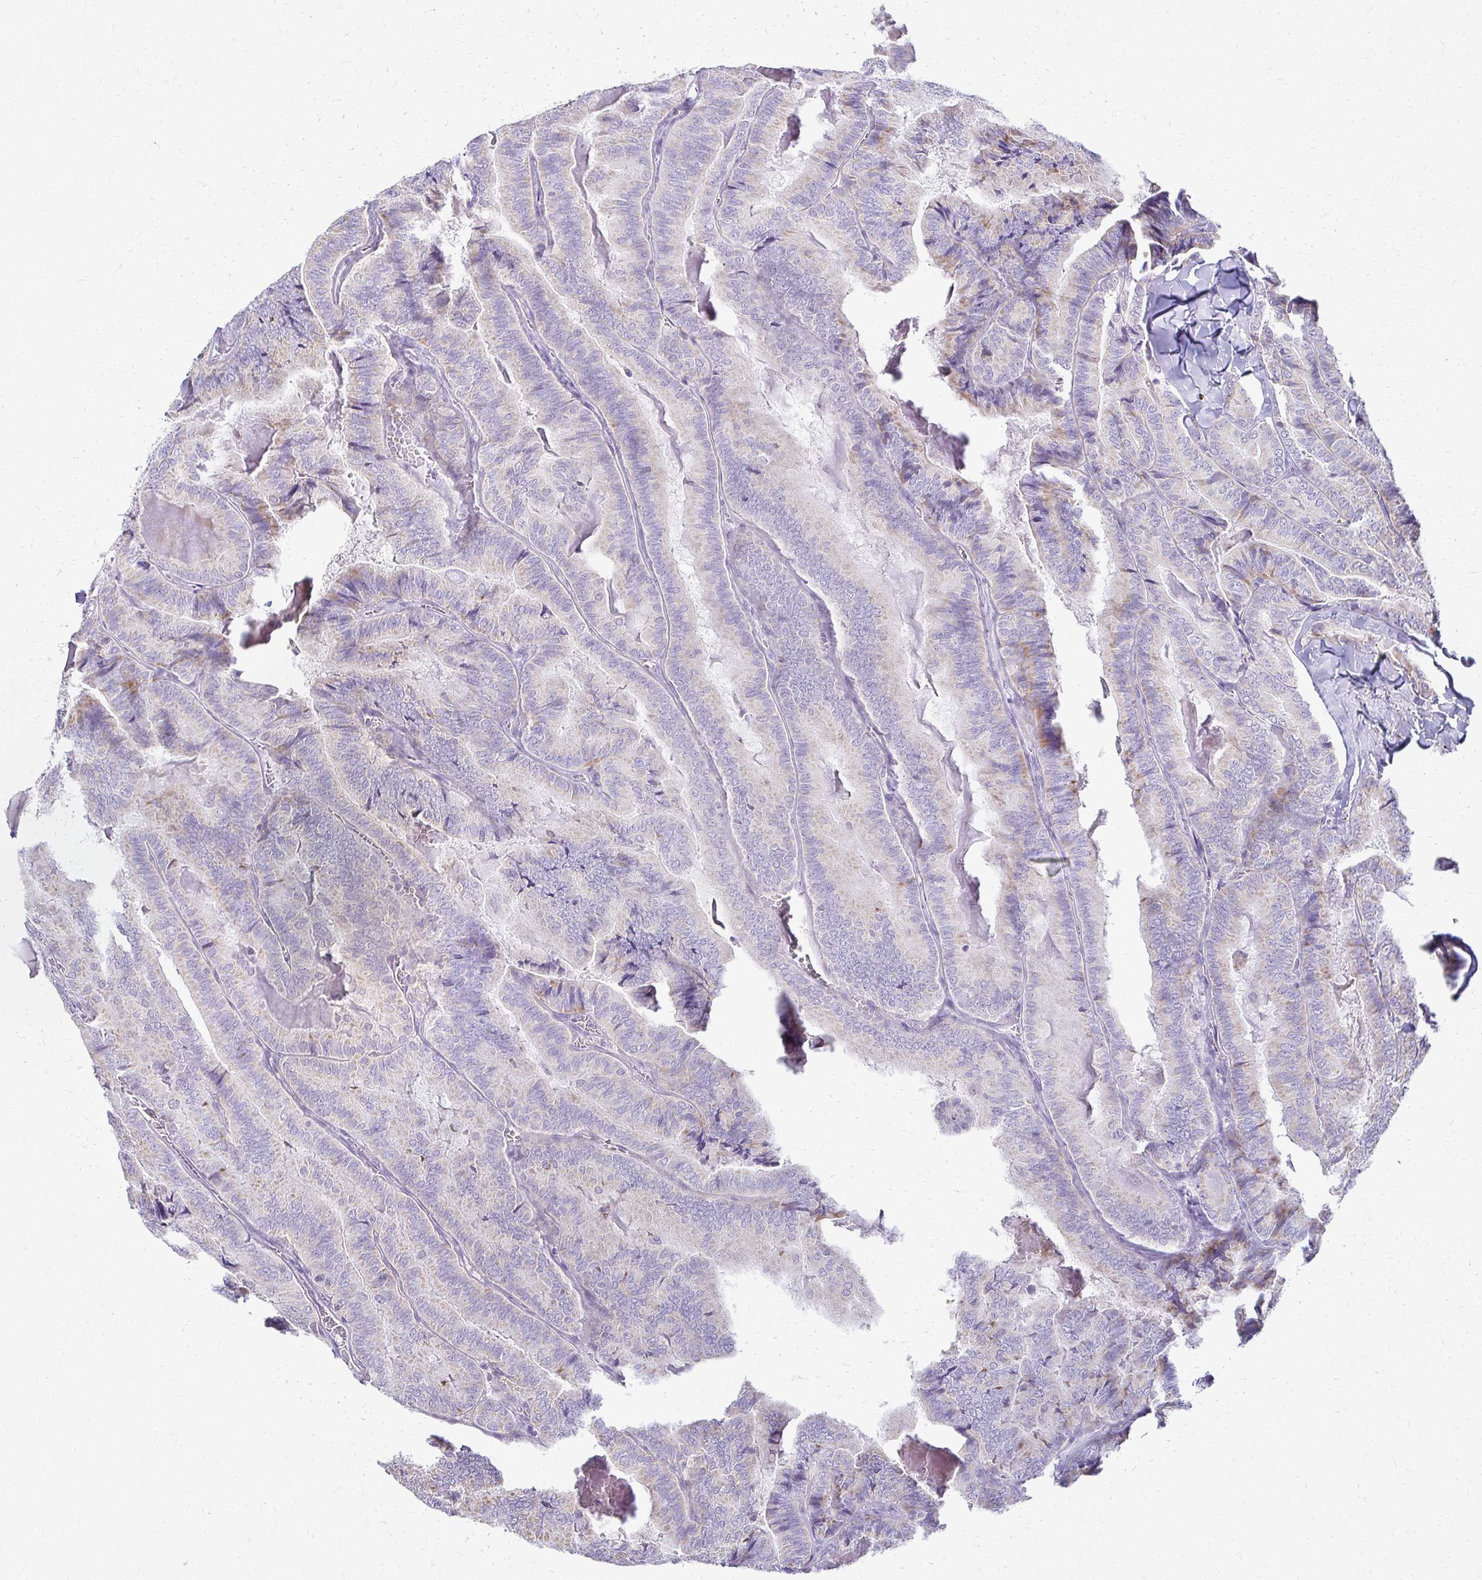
{"staining": {"intensity": "negative", "quantity": "none", "location": "none"}, "tissue": "thyroid cancer", "cell_type": "Tumor cells", "image_type": "cancer", "snomed": [{"axis": "morphology", "description": "Papillary adenocarcinoma, NOS"}, {"axis": "topography", "description": "Thyroid gland"}], "caption": "Protein analysis of thyroid cancer displays no significant staining in tumor cells. The staining is performed using DAB brown chromogen with nuclei counter-stained in using hematoxylin.", "gene": "FCGR2B", "patient": {"sex": "female", "age": 75}}